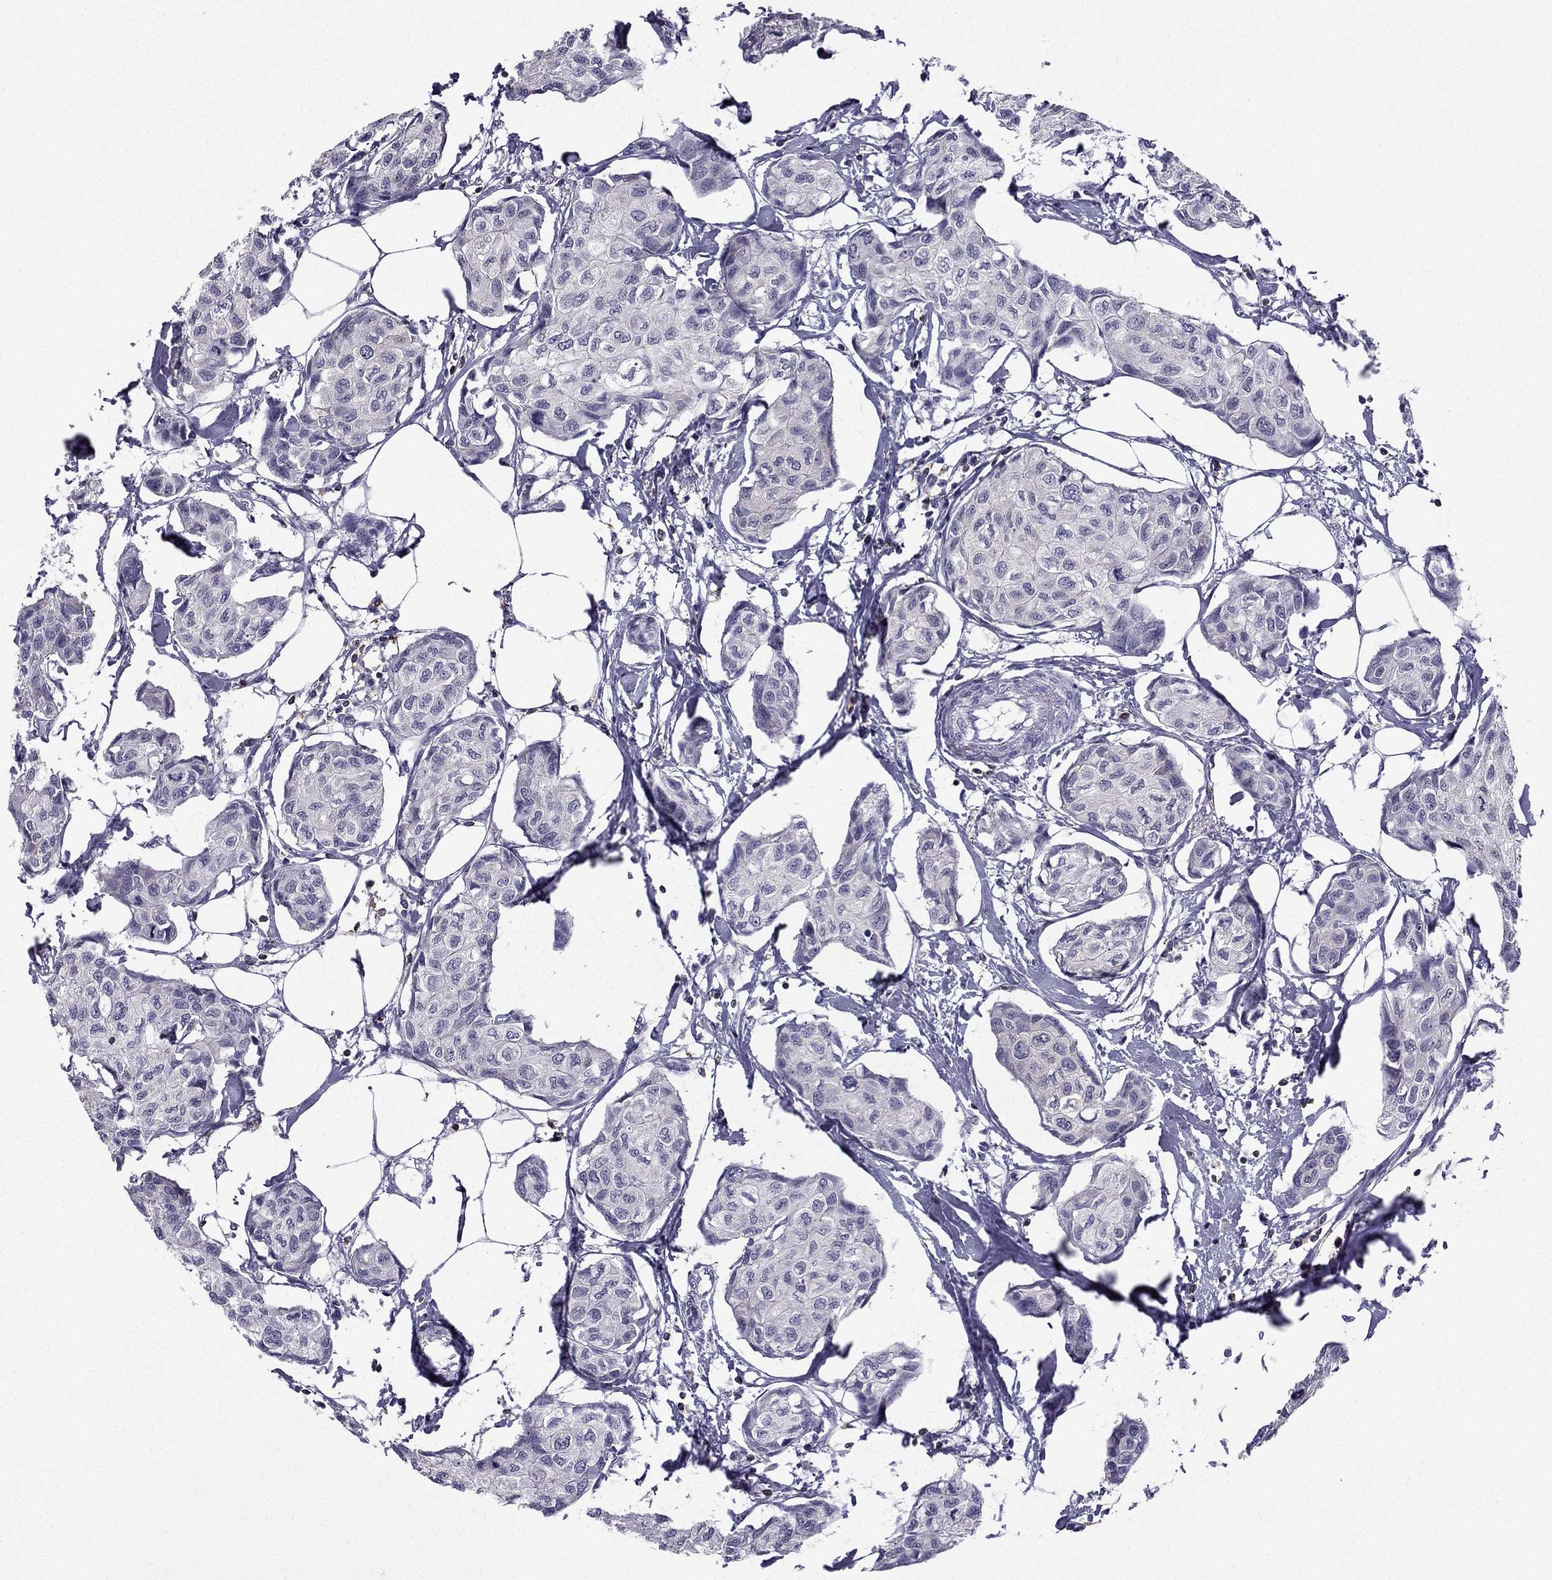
{"staining": {"intensity": "negative", "quantity": "none", "location": "none"}, "tissue": "breast cancer", "cell_type": "Tumor cells", "image_type": "cancer", "snomed": [{"axis": "morphology", "description": "Duct carcinoma"}, {"axis": "topography", "description": "Breast"}], "caption": "DAB (3,3'-diaminobenzidine) immunohistochemical staining of breast cancer reveals no significant staining in tumor cells.", "gene": "CCK", "patient": {"sex": "female", "age": 80}}